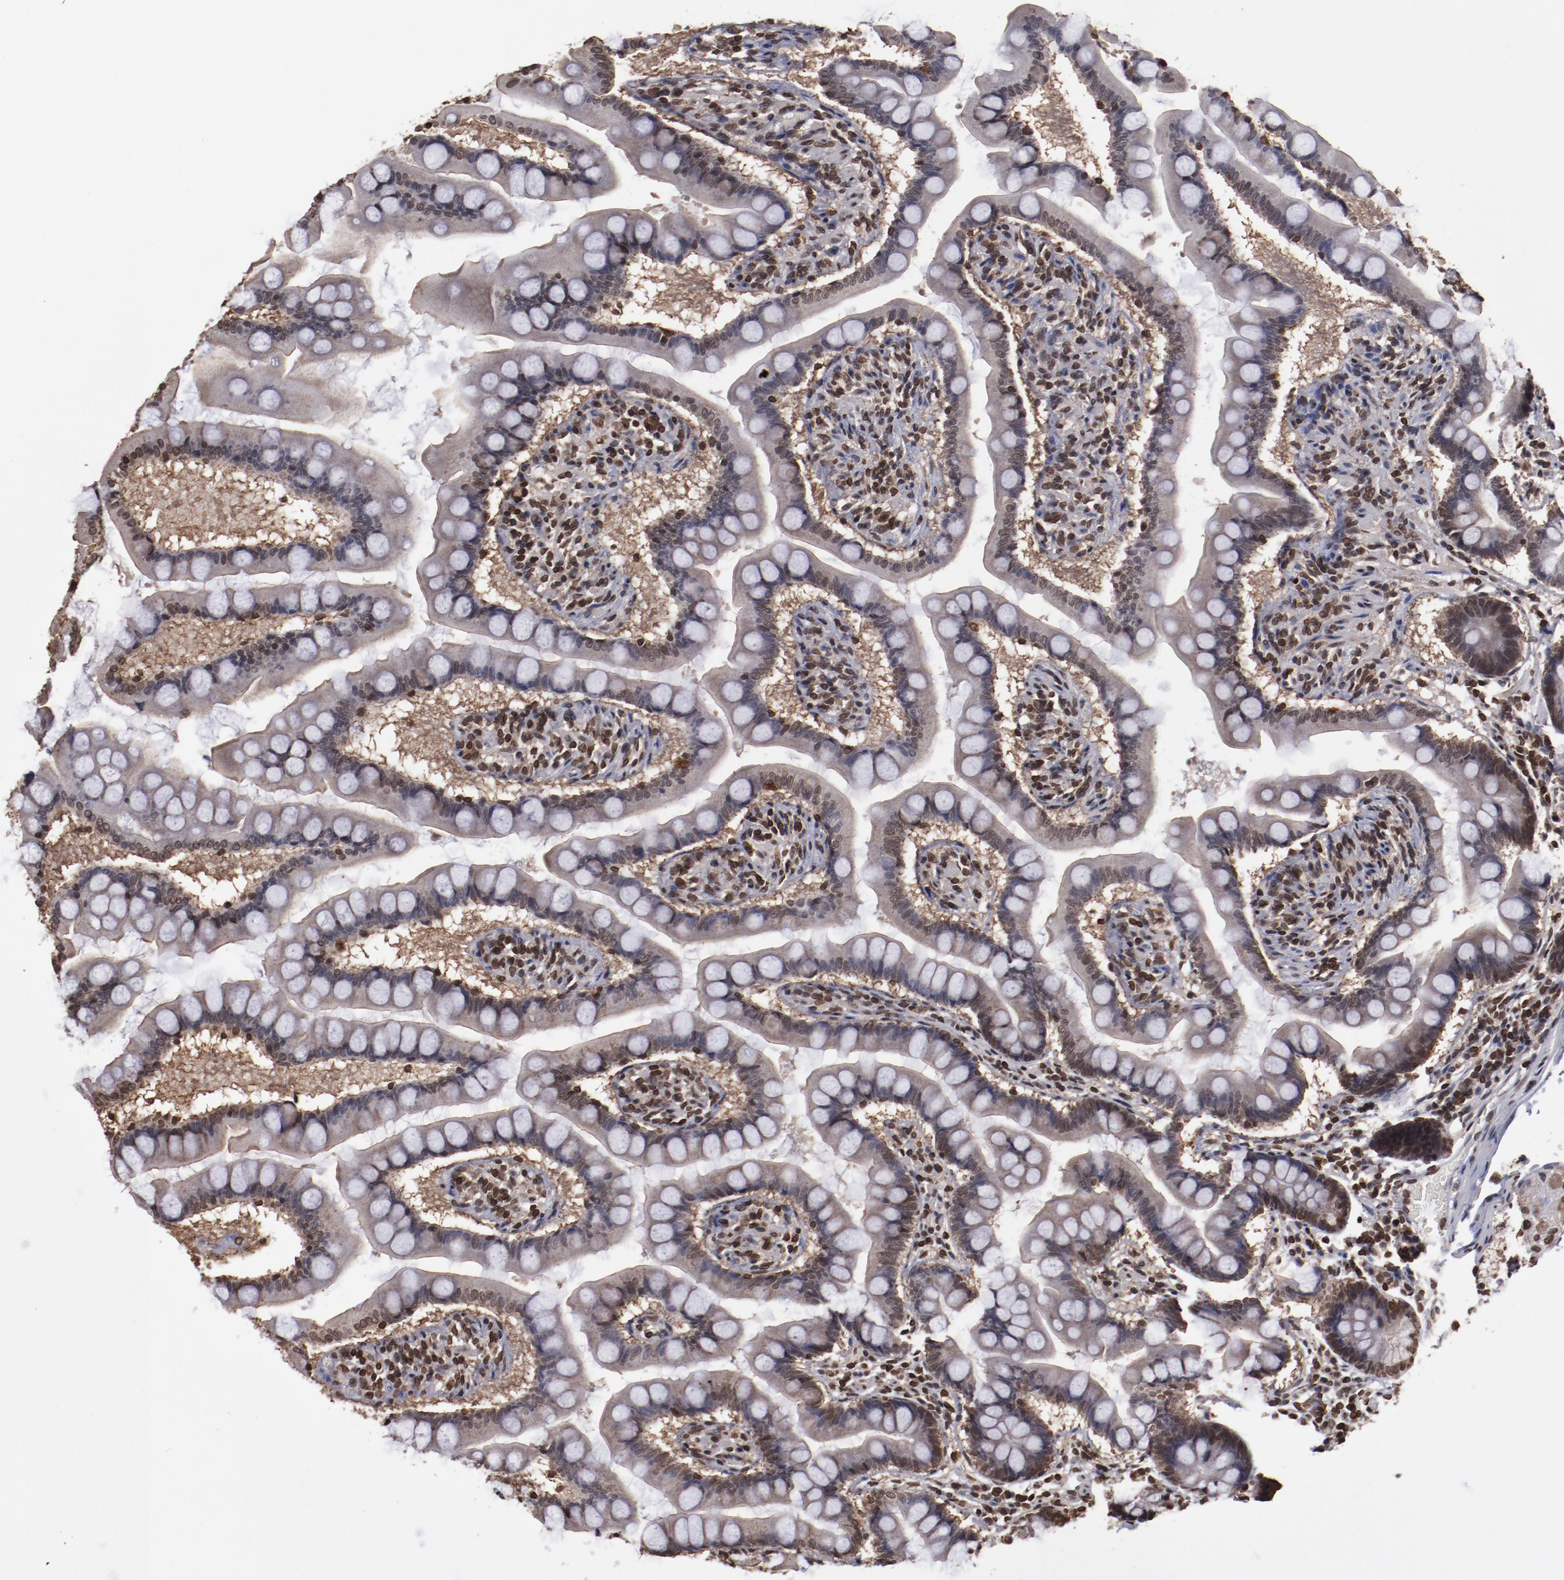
{"staining": {"intensity": "moderate", "quantity": ">75%", "location": "nuclear"}, "tissue": "small intestine", "cell_type": "Glandular cells", "image_type": "normal", "snomed": [{"axis": "morphology", "description": "Normal tissue, NOS"}, {"axis": "topography", "description": "Small intestine"}], "caption": "Glandular cells show medium levels of moderate nuclear staining in approximately >75% of cells in normal small intestine.", "gene": "AKT1", "patient": {"sex": "male", "age": 41}}